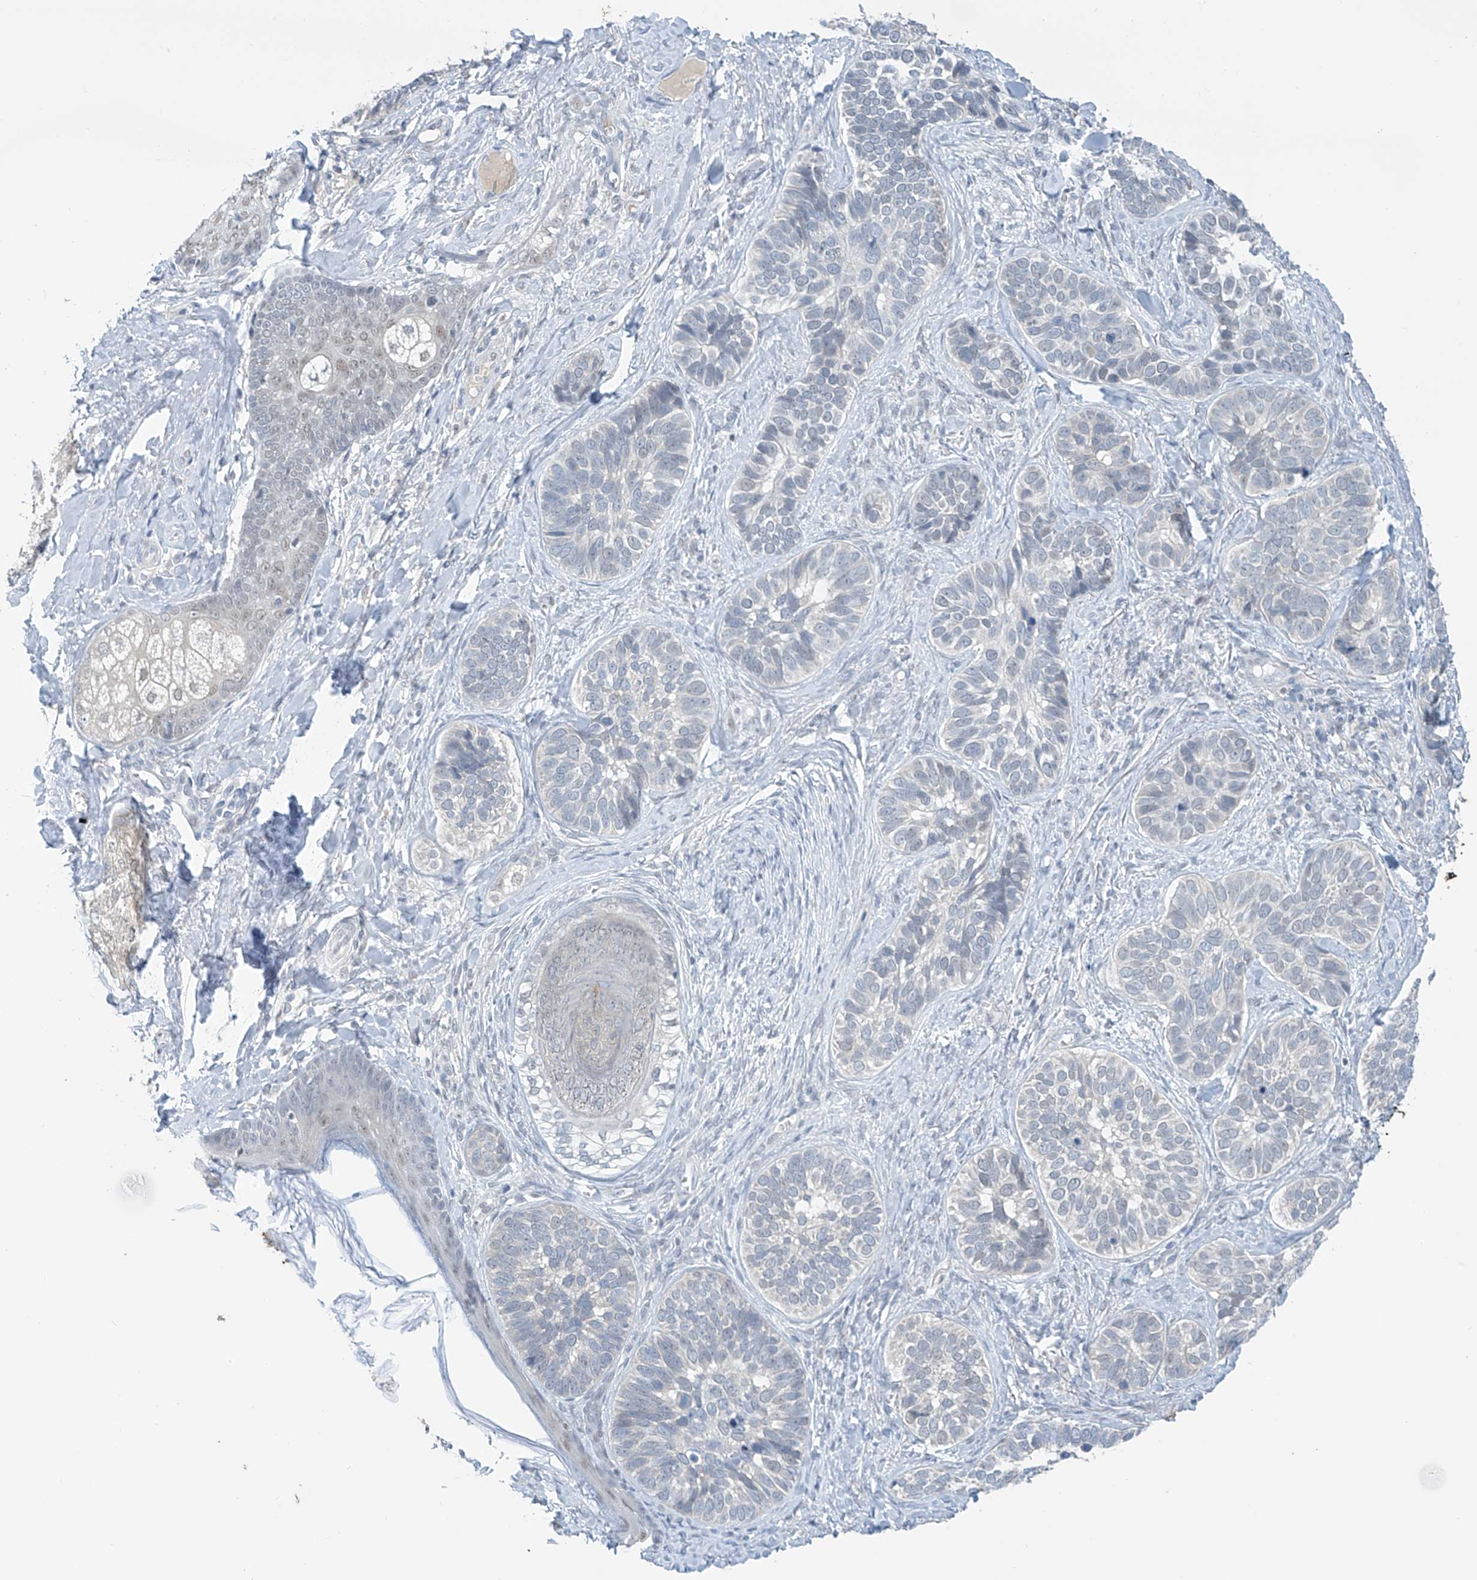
{"staining": {"intensity": "negative", "quantity": "none", "location": "none"}, "tissue": "skin cancer", "cell_type": "Tumor cells", "image_type": "cancer", "snomed": [{"axis": "morphology", "description": "Basal cell carcinoma"}, {"axis": "topography", "description": "Skin"}], "caption": "Protein analysis of basal cell carcinoma (skin) displays no significant staining in tumor cells.", "gene": "APLF", "patient": {"sex": "male", "age": 62}}